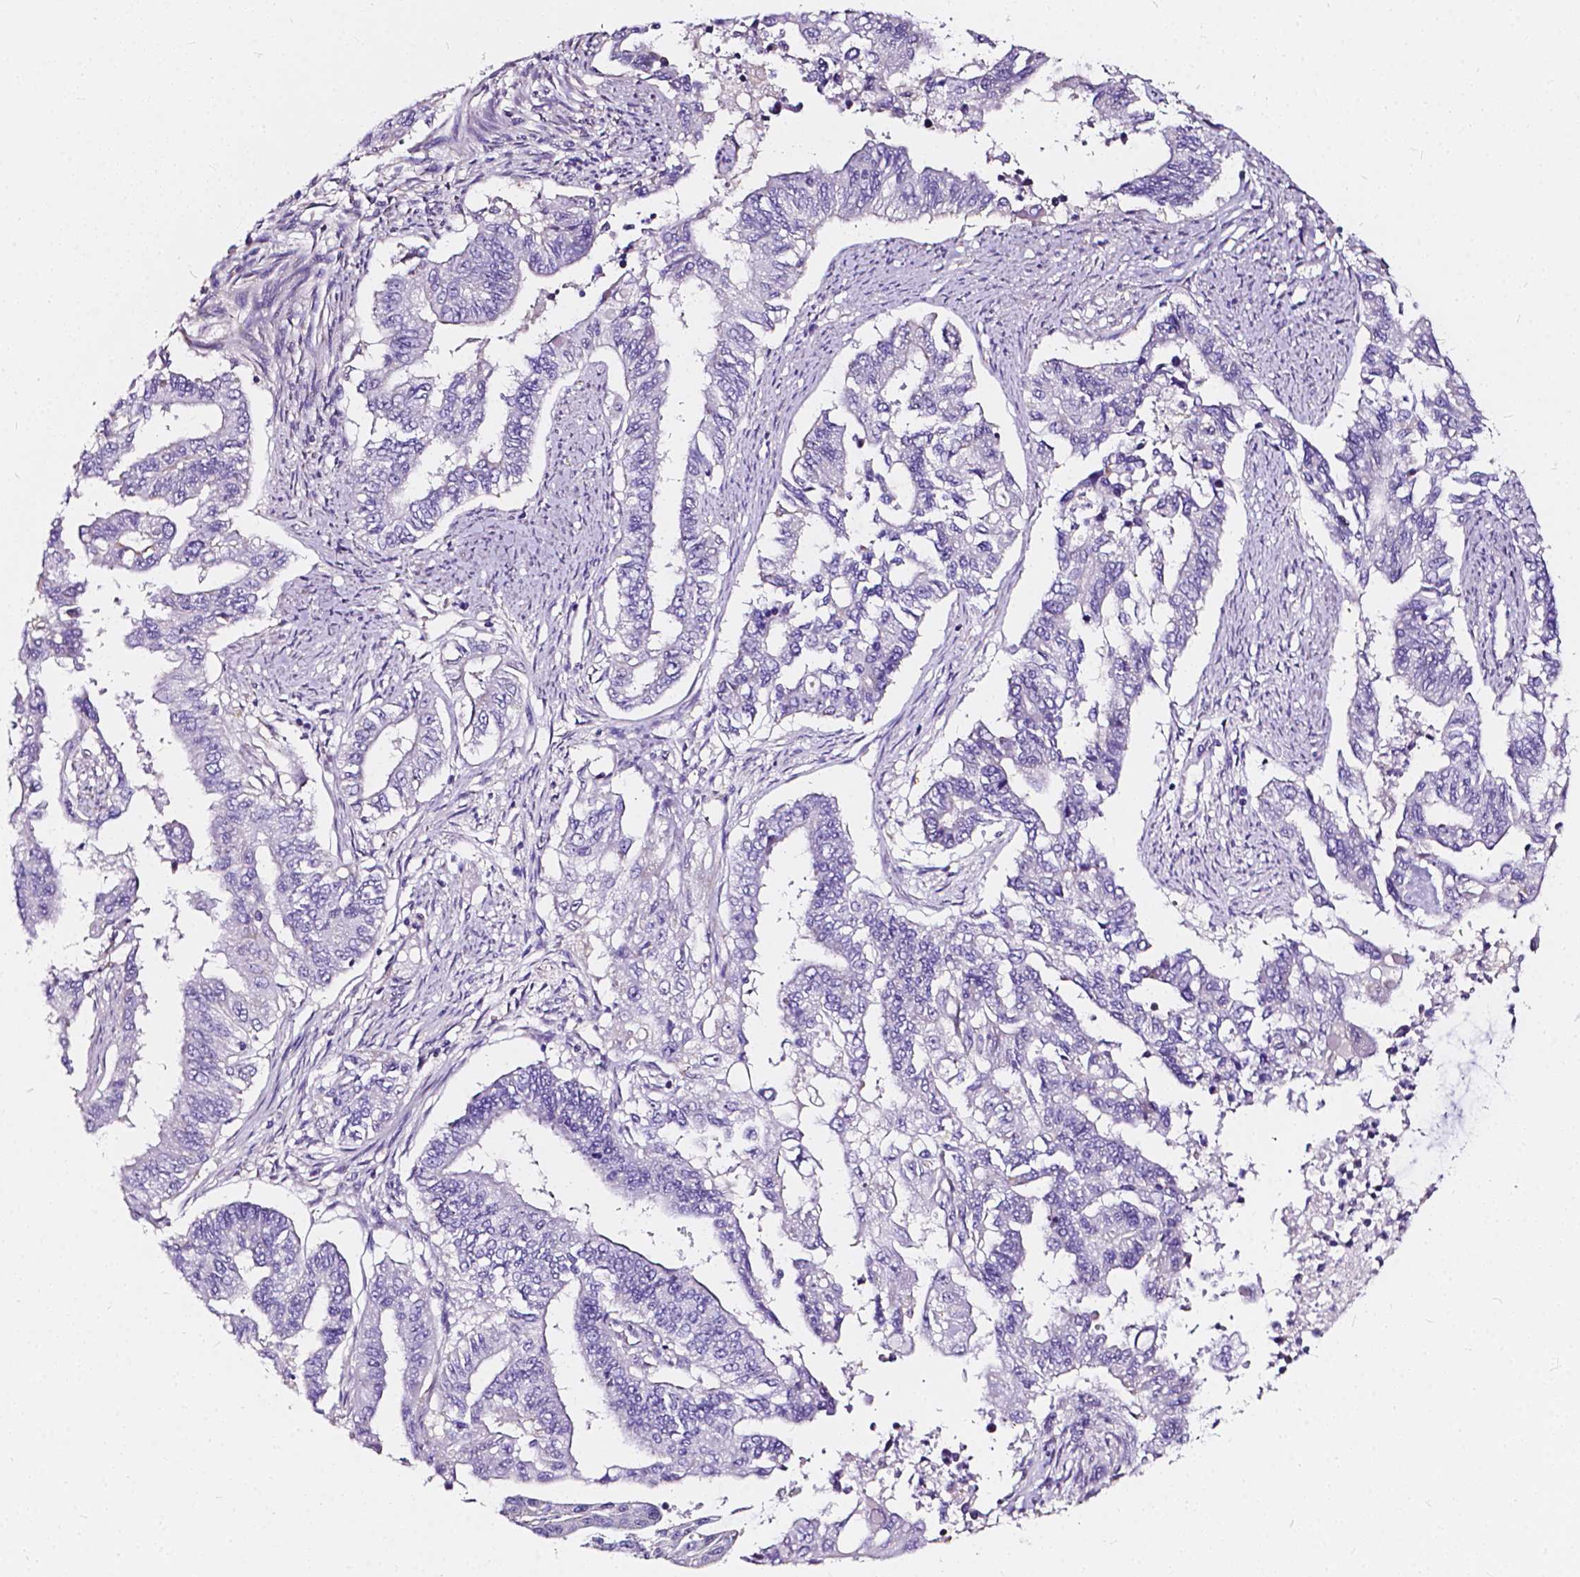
{"staining": {"intensity": "negative", "quantity": "none", "location": "none"}, "tissue": "endometrial cancer", "cell_type": "Tumor cells", "image_type": "cancer", "snomed": [{"axis": "morphology", "description": "Adenocarcinoma, NOS"}, {"axis": "topography", "description": "Uterus"}], "caption": "Immunohistochemistry image of adenocarcinoma (endometrial) stained for a protein (brown), which exhibits no expression in tumor cells. (Brightfield microscopy of DAB (3,3'-diaminobenzidine) immunohistochemistry at high magnification).", "gene": "CLSTN2", "patient": {"sex": "female", "age": 59}}